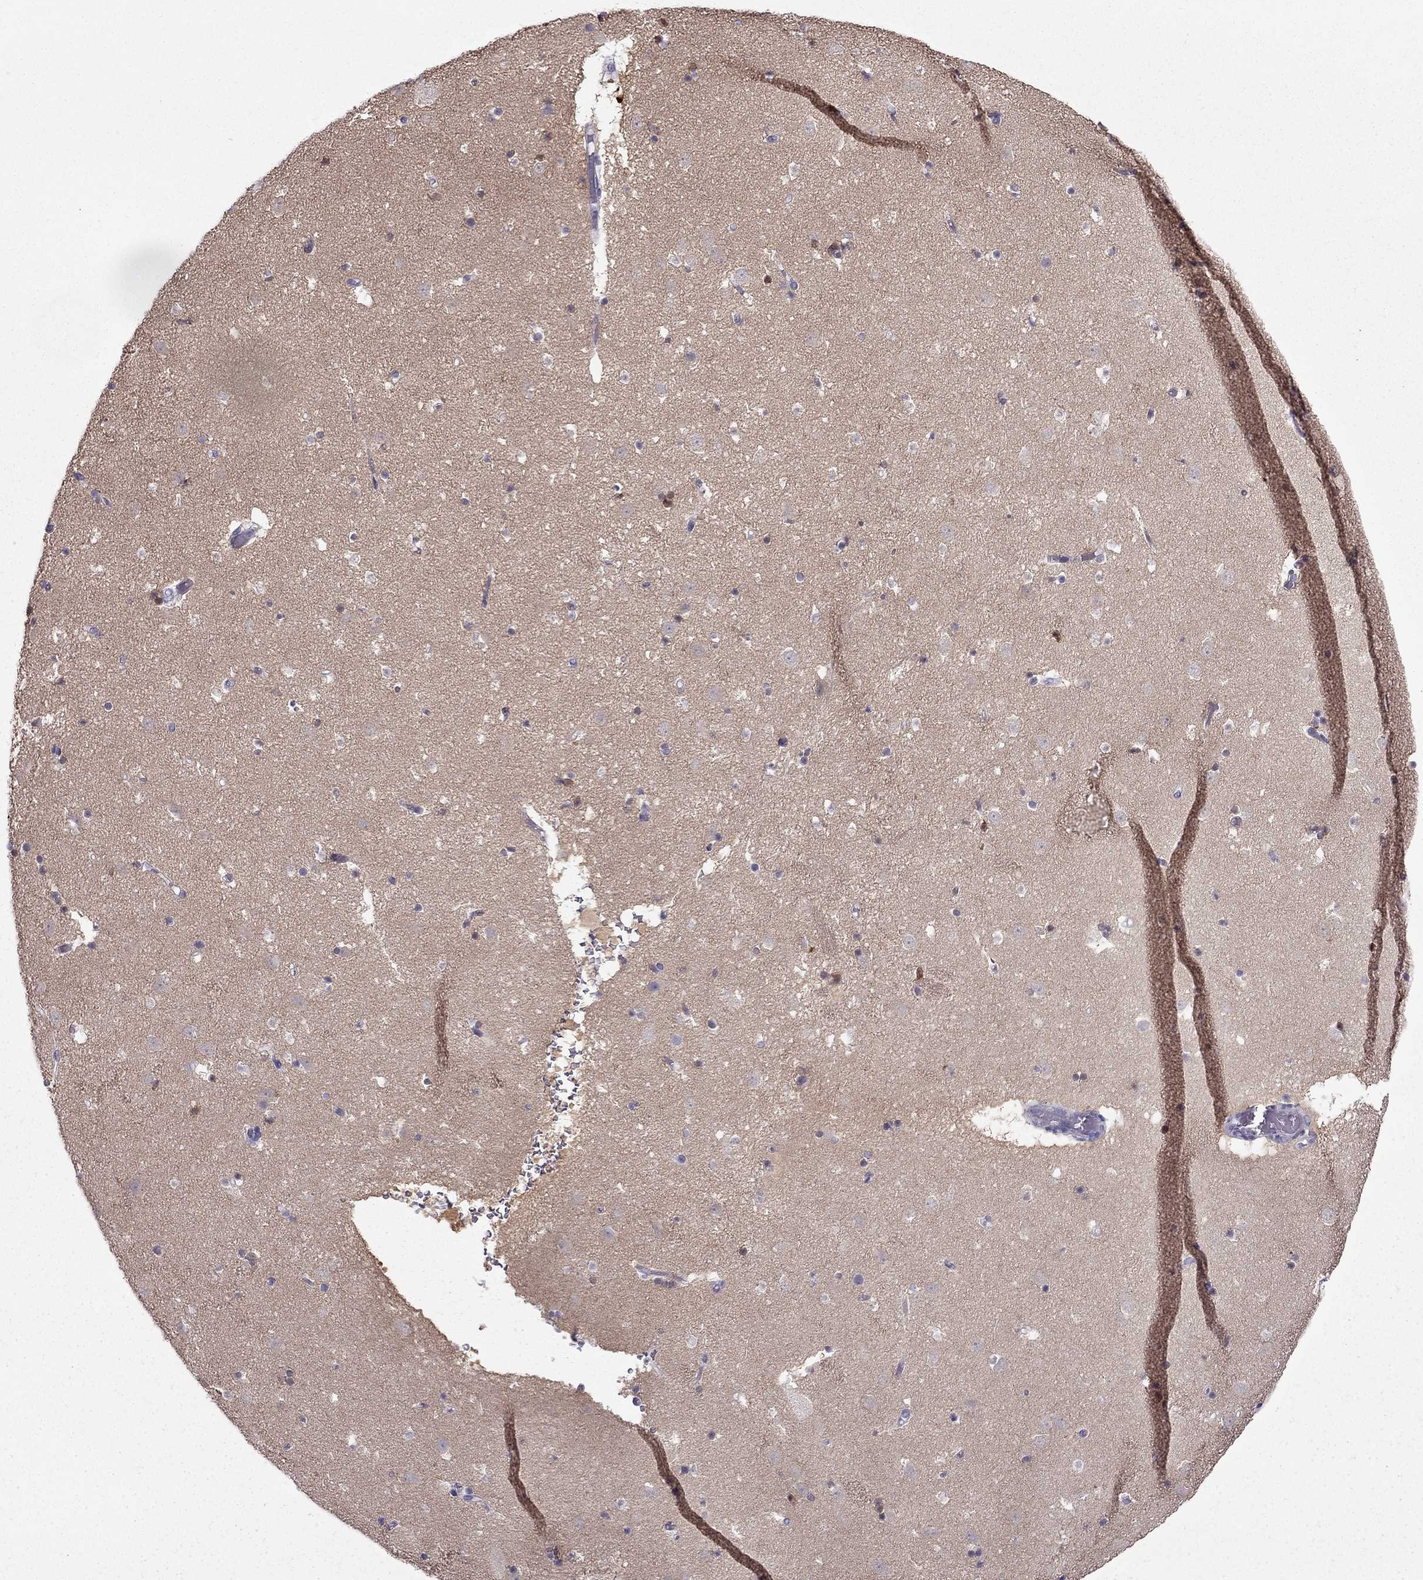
{"staining": {"intensity": "moderate", "quantity": "<25%", "location": "nuclear"}, "tissue": "caudate", "cell_type": "Glial cells", "image_type": "normal", "snomed": [{"axis": "morphology", "description": "Normal tissue, NOS"}, {"axis": "topography", "description": "Lateral ventricle wall"}], "caption": "An image of caudate stained for a protein shows moderate nuclear brown staining in glial cells. (DAB (3,3'-diaminobenzidine) = brown stain, brightfield microscopy at high magnification).", "gene": "SYT5", "patient": {"sex": "female", "age": 42}}